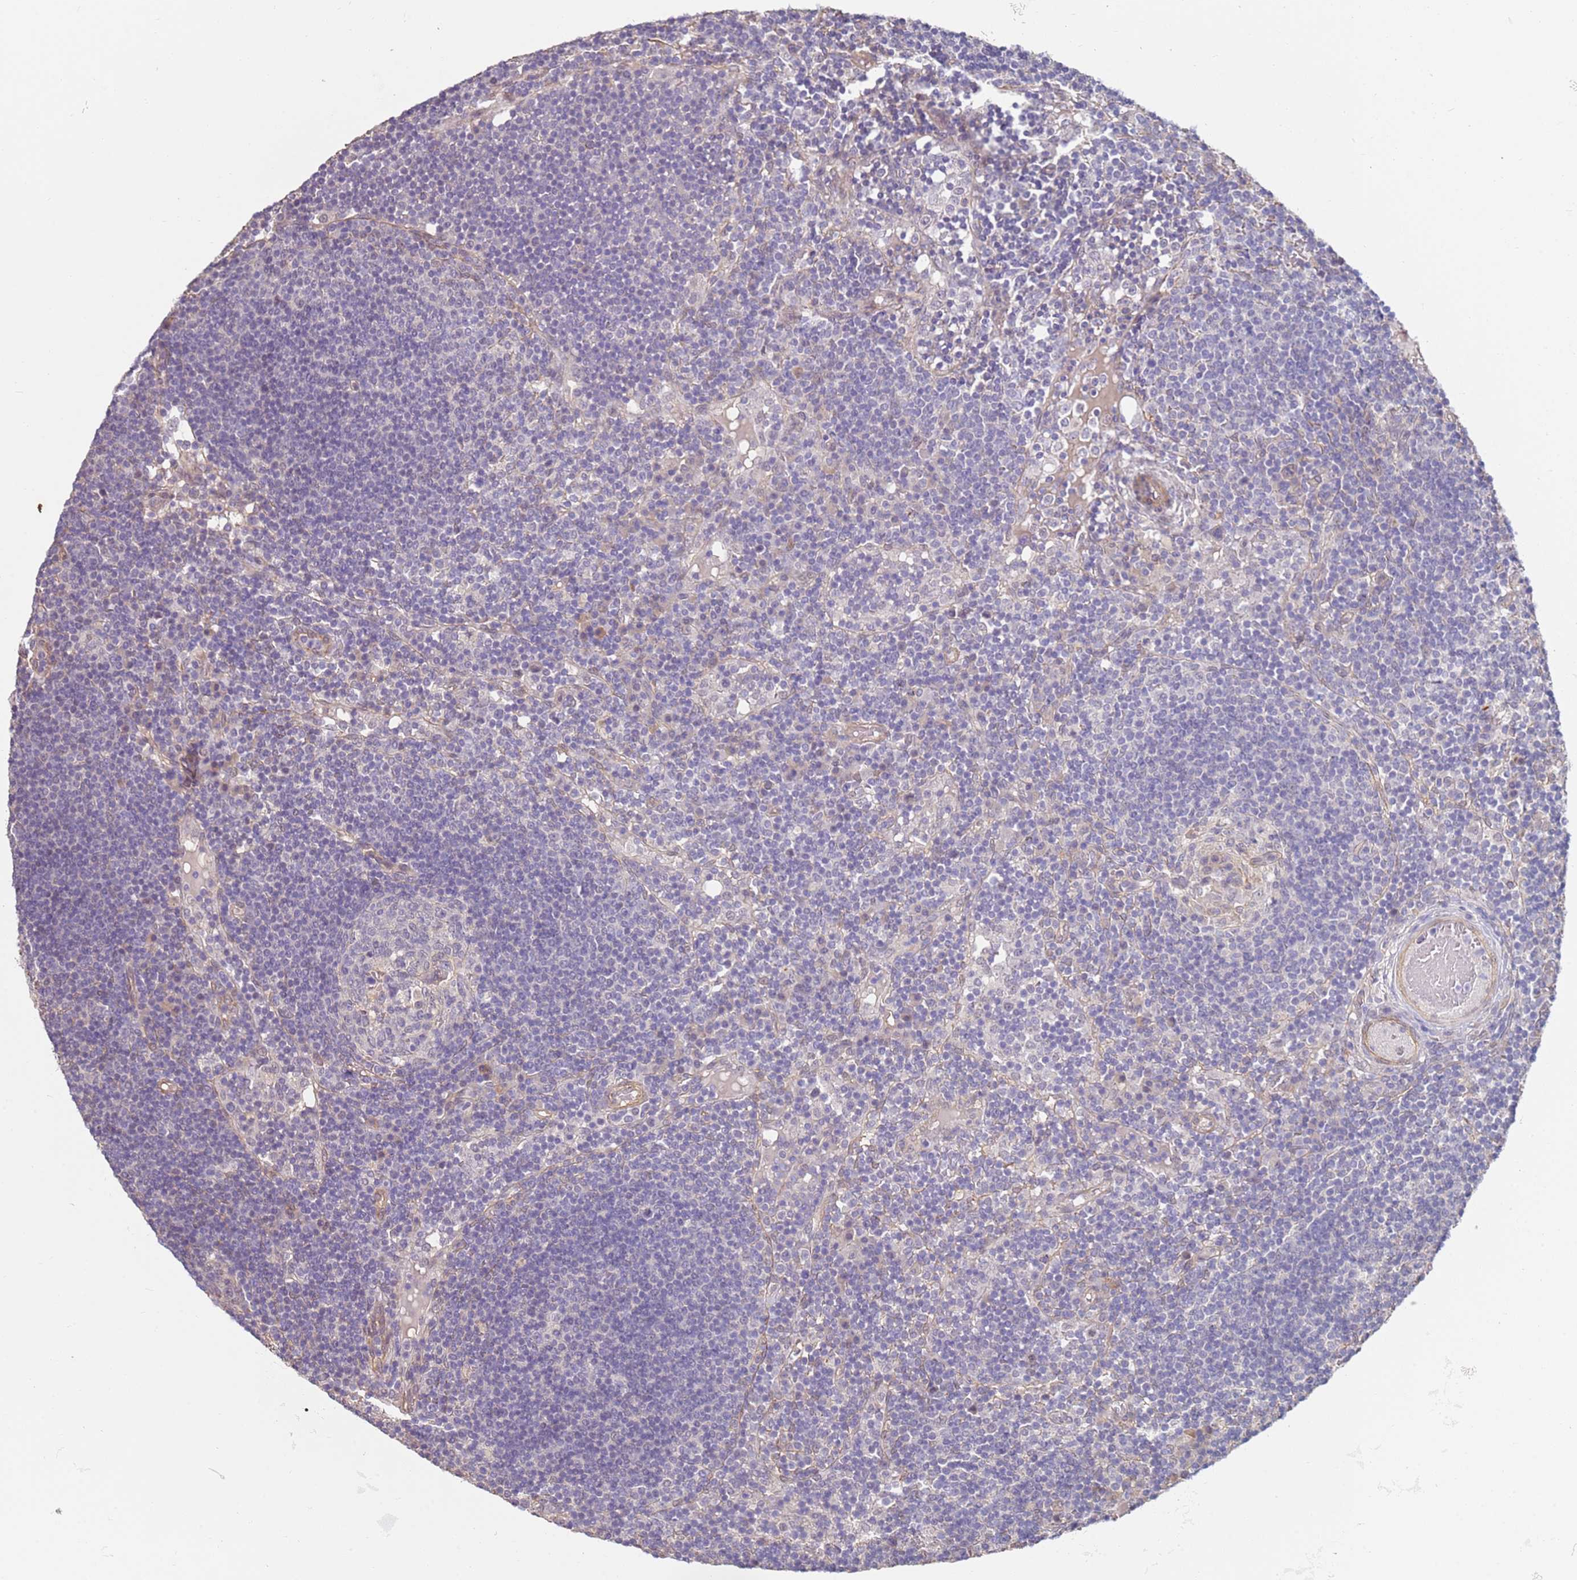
{"staining": {"intensity": "negative", "quantity": "none", "location": "none"}, "tissue": "lymph node", "cell_type": "Germinal center cells", "image_type": "normal", "snomed": [{"axis": "morphology", "description": "Normal tissue, NOS"}, {"axis": "topography", "description": "Lymph node"}], "caption": "Immunohistochemical staining of benign human lymph node displays no significant positivity in germinal center cells. (Brightfield microscopy of DAB immunohistochemistry (IHC) at high magnification).", "gene": "WDR93", "patient": {"sex": "male", "age": 53}}